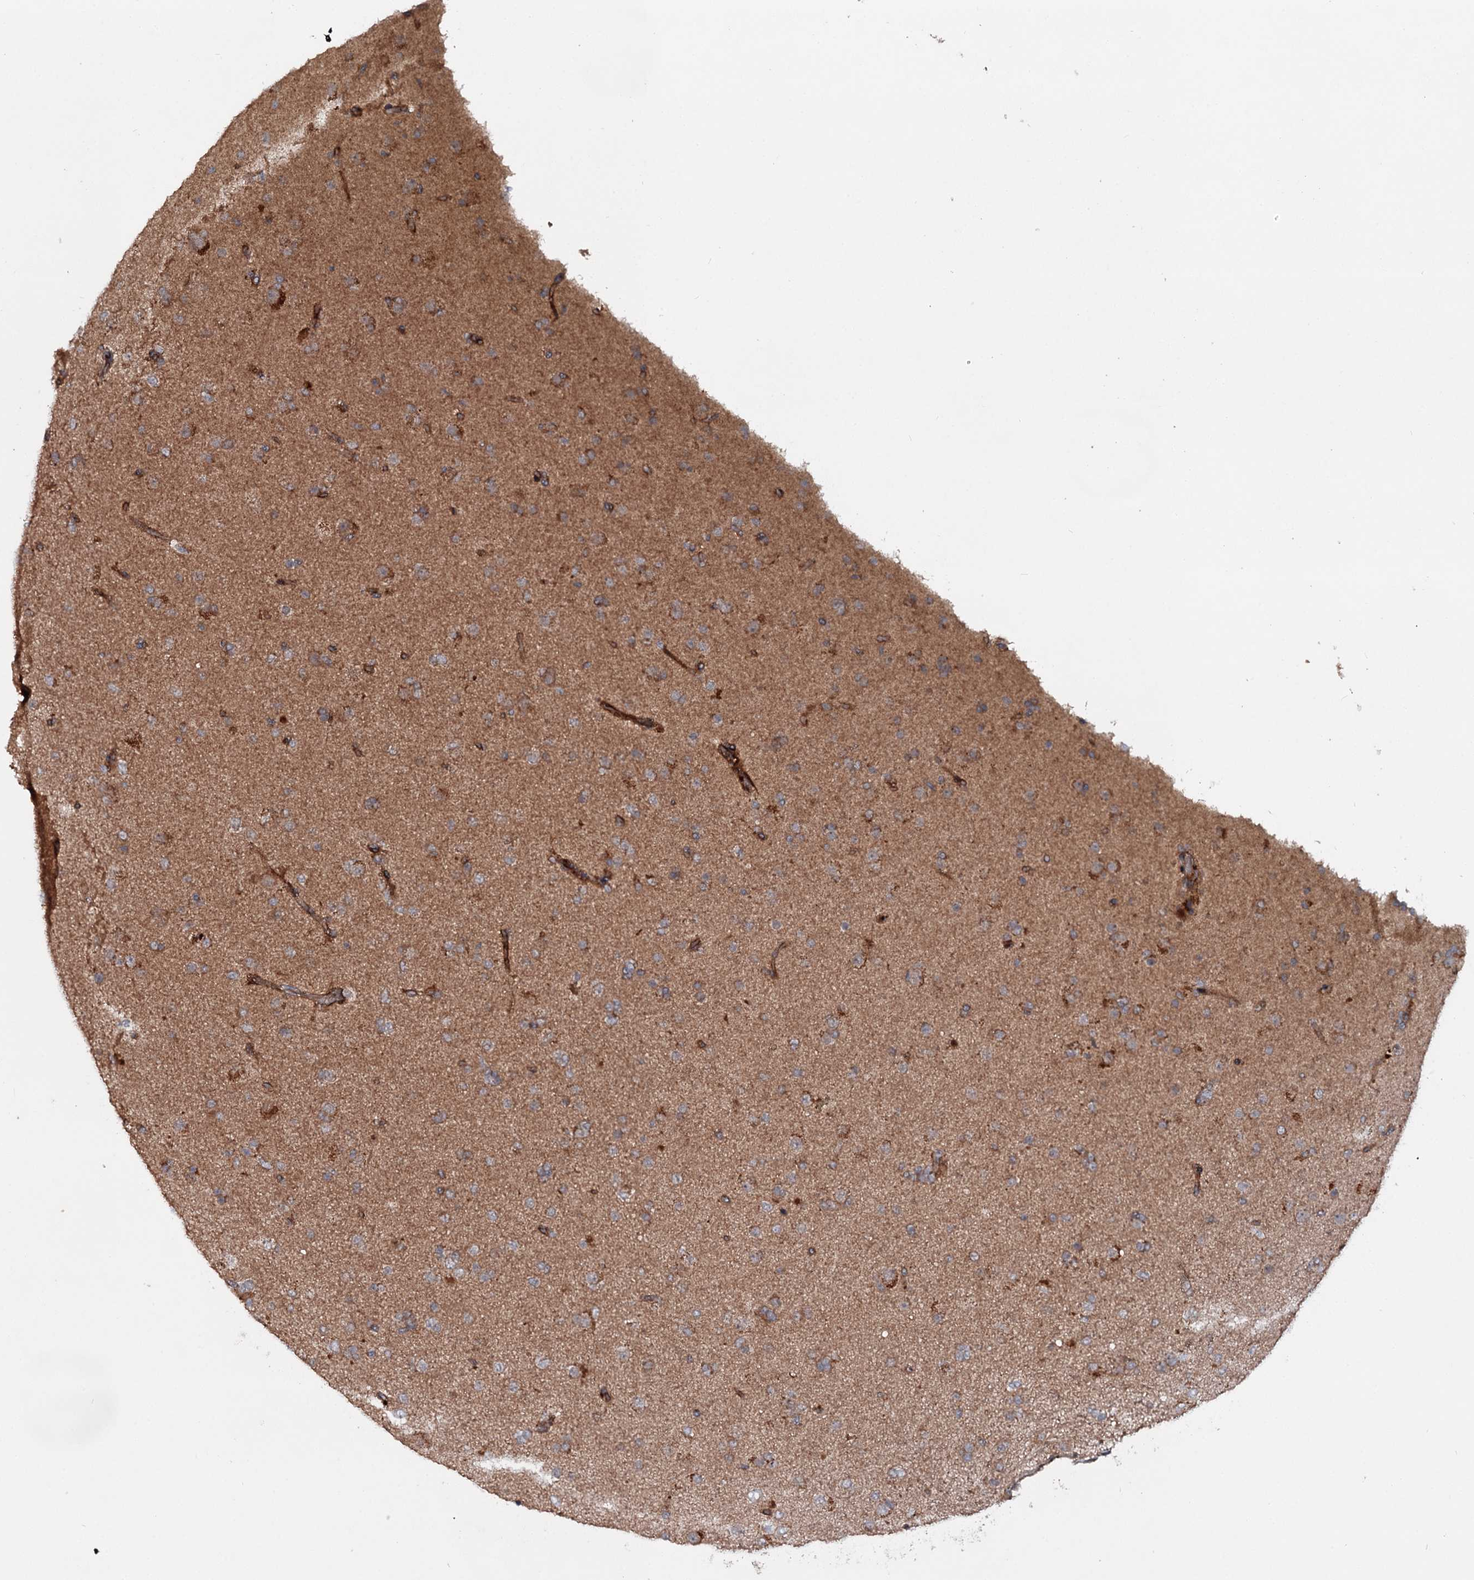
{"staining": {"intensity": "moderate", "quantity": "<25%", "location": "cytoplasmic/membranous"}, "tissue": "glioma", "cell_type": "Tumor cells", "image_type": "cancer", "snomed": [{"axis": "morphology", "description": "Glioma, malignant, Low grade"}, {"axis": "topography", "description": "Brain"}], "caption": "Glioma stained for a protein reveals moderate cytoplasmic/membranous positivity in tumor cells. Immunohistochemistry (ihc) stains the protein of interest in brown and the nuclei are stained blue.", "gene": "ADGRG4", "patient": {"sex": "male", "age": 65}}